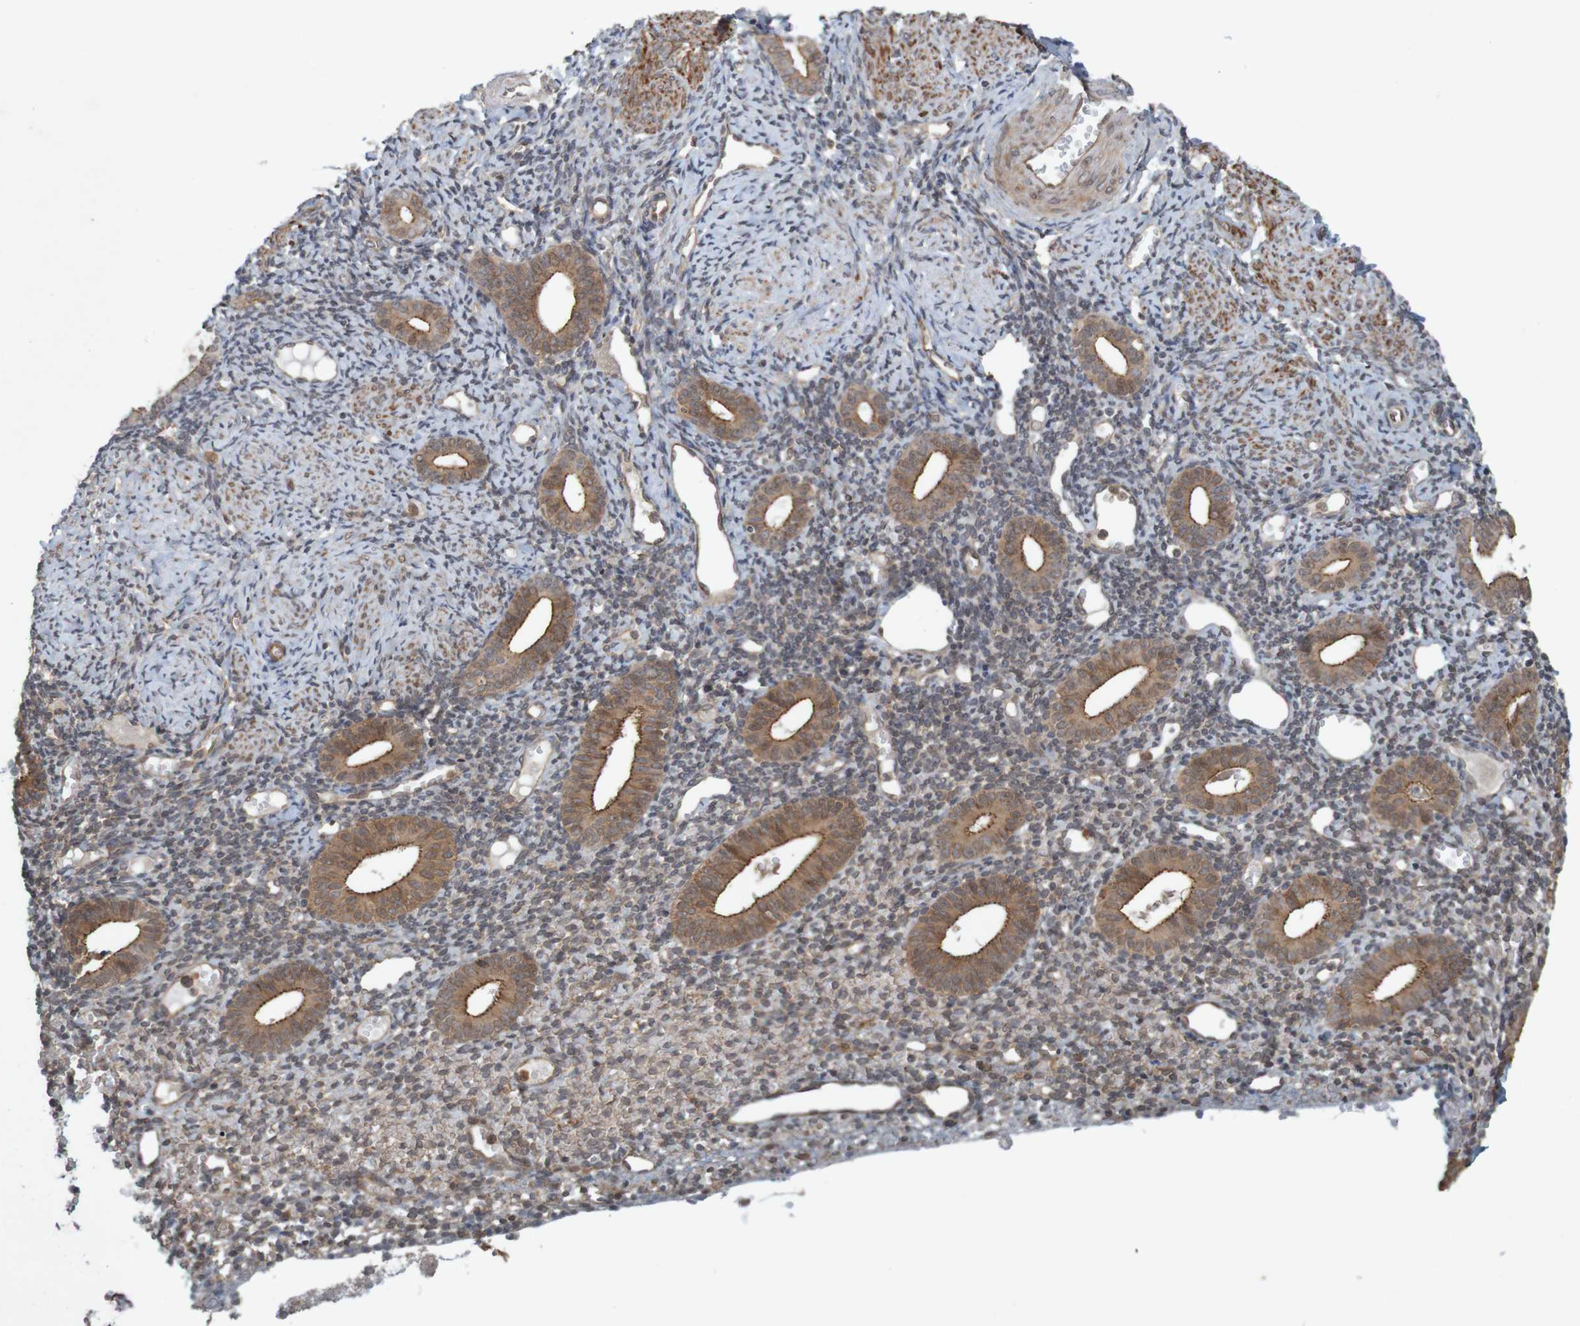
{"staining": {"intensity": "moderate", "quantity": "<25%", "location": "cytoplasmic/membranous"}, "tissue": "endometrium", "cell_type": "Cells in endometrial stroma", "image_type": "normal", "snomed": [{"axis": "morphology", "description": "Normal tissue, NOS"}, {"axis": "topography", "description": "Endometrium"}], "caption": "Normal endometrium shows moderate cytoplasmic/membranous staining in approximately <25% of cells in endometrial stroma, visualized by immunohistochemistry.", "gene": "ARHGEF11", "patient": {"sex": "female", "age": 50}}